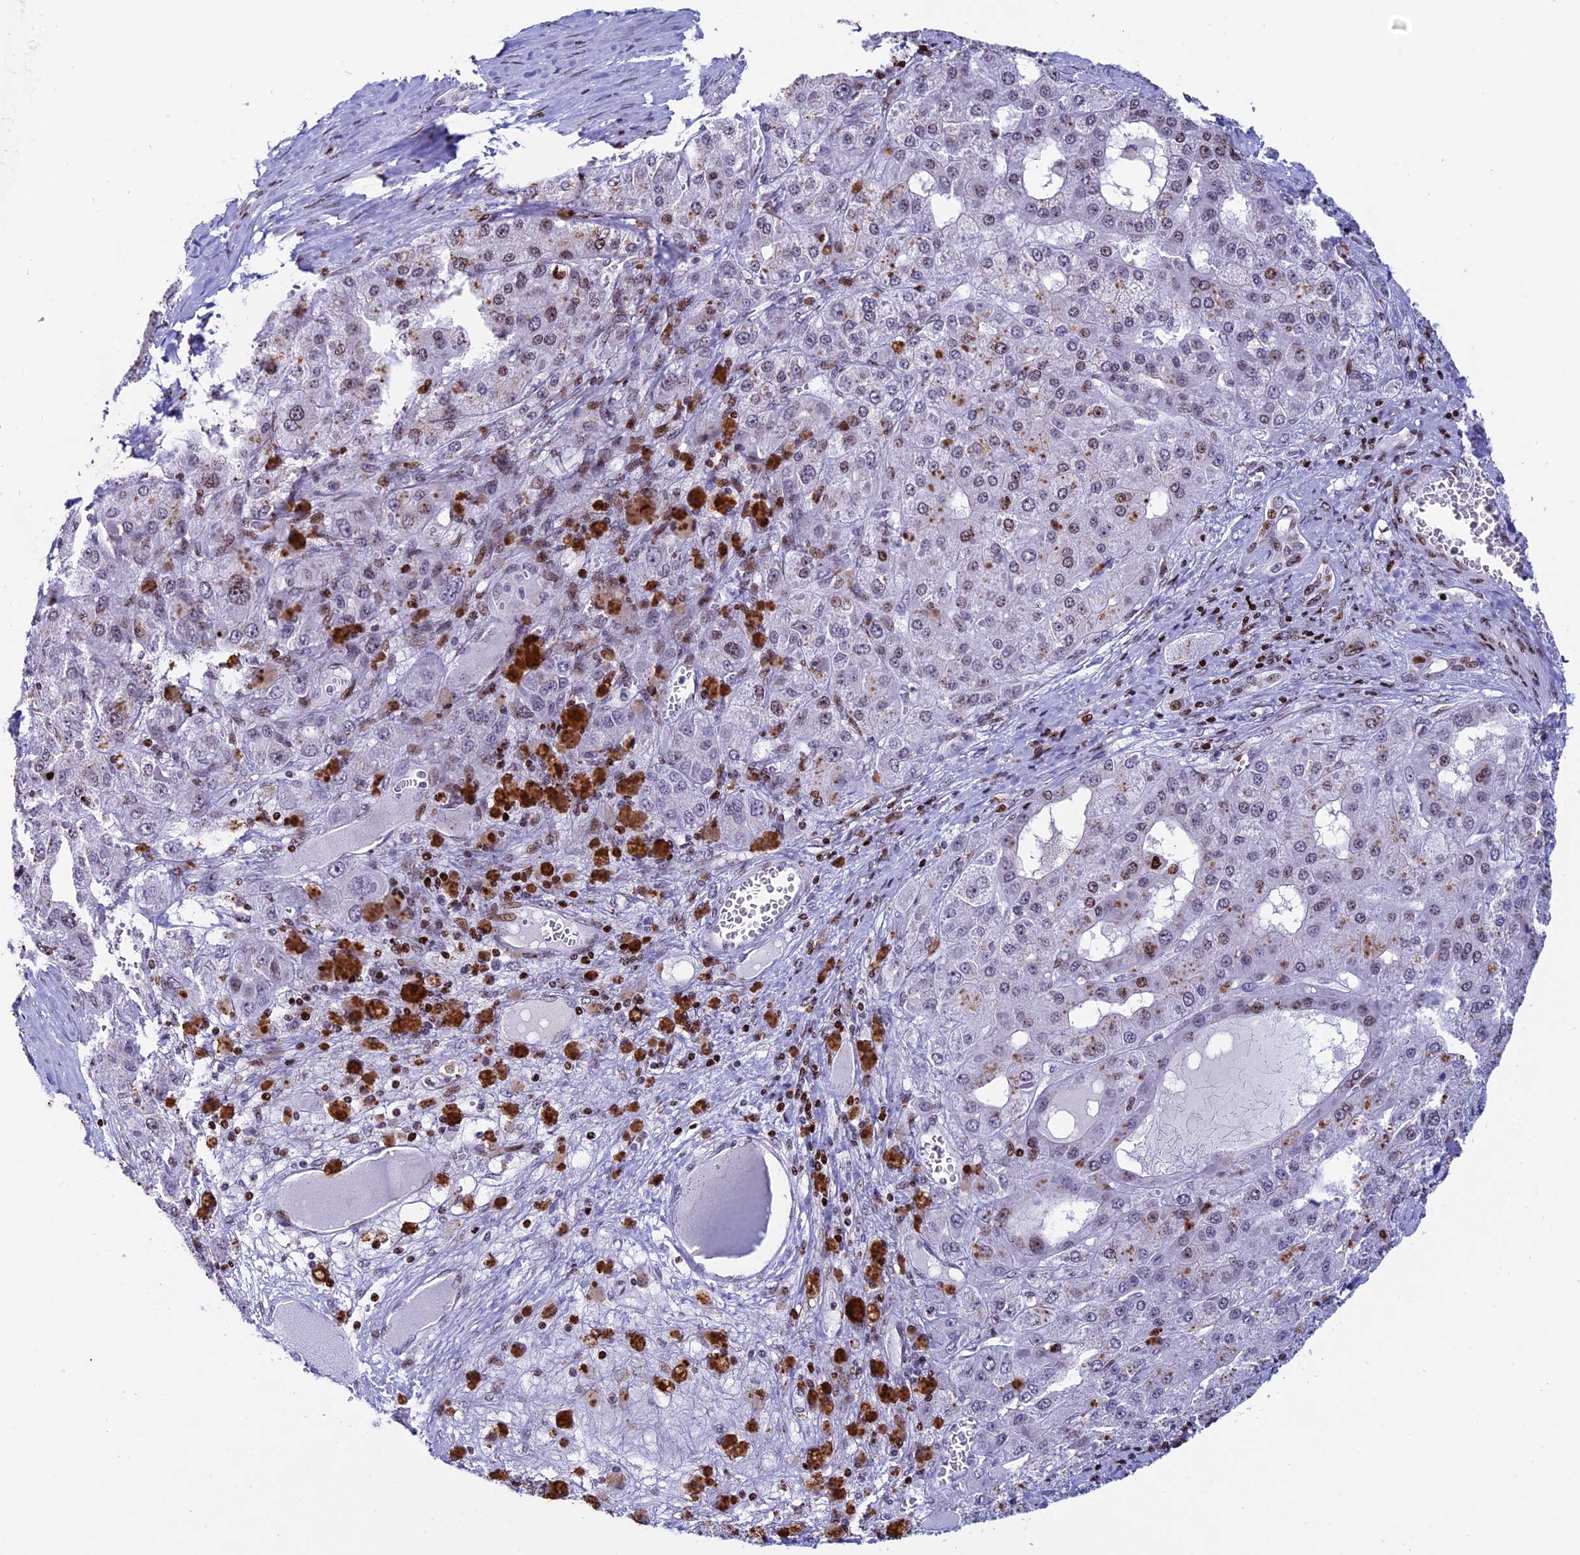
{"staining": {"intensity": "moderate", "quantity": "<25%", "location": "nuclear"}, "tissue": "liver cancer", "cell_type": "Tumor cells", "image_type": "cancer", "snomed": [{"axis": "morphology", "description": "Carcinoma, Hepatocellular, NOS"}, {"axis": "topography", "description": "Liver"}], "caption": "Protein expression analysis of human liver hepatocellular carcinoma reveals moderate nuclear expression in approximately <25% of tumor cells.", "gene": "BTBD3", "patient": {"sex": "female", "age": 73}}